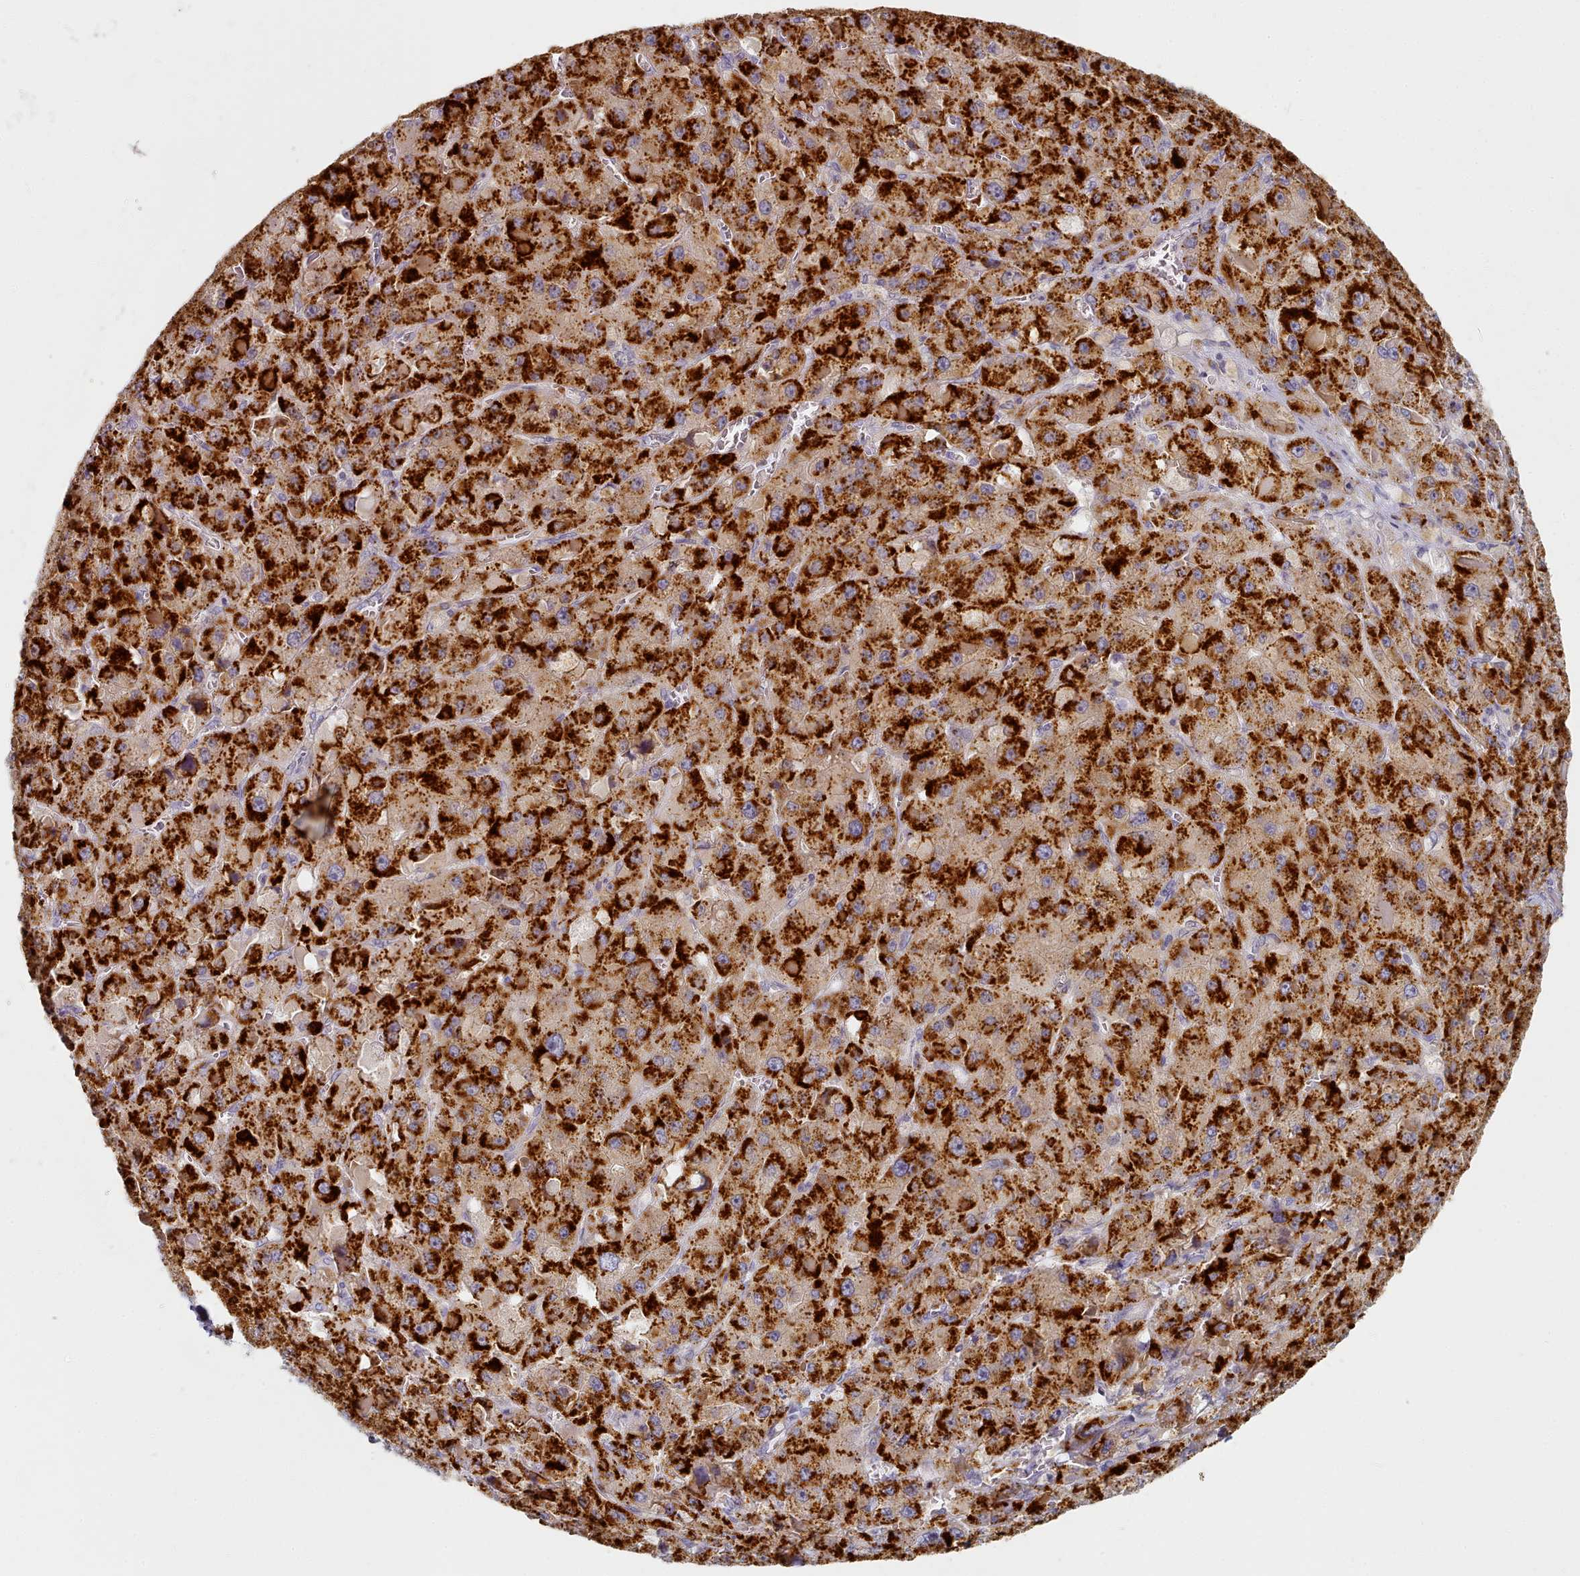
{"staining": {"intensity": "strong", "quantity": ">75%", "location": "cytoplasmic/membranous"}, "tissue": "liver cancer", "cell_type": "Tumor cells", "image_type": "cancer", "snomed": [{"axis": "morphology", "description": "Carcinoma, Hepatocellular, NOS"}, {"axis": "topography", "description": "Liver"}], "caption": "Liver hepatocellular carcinoma stained with a protein marker shows strong staining in tumor cells.", "gene": "TYW1B", "patient": {"sex": "female", "age": 73}}